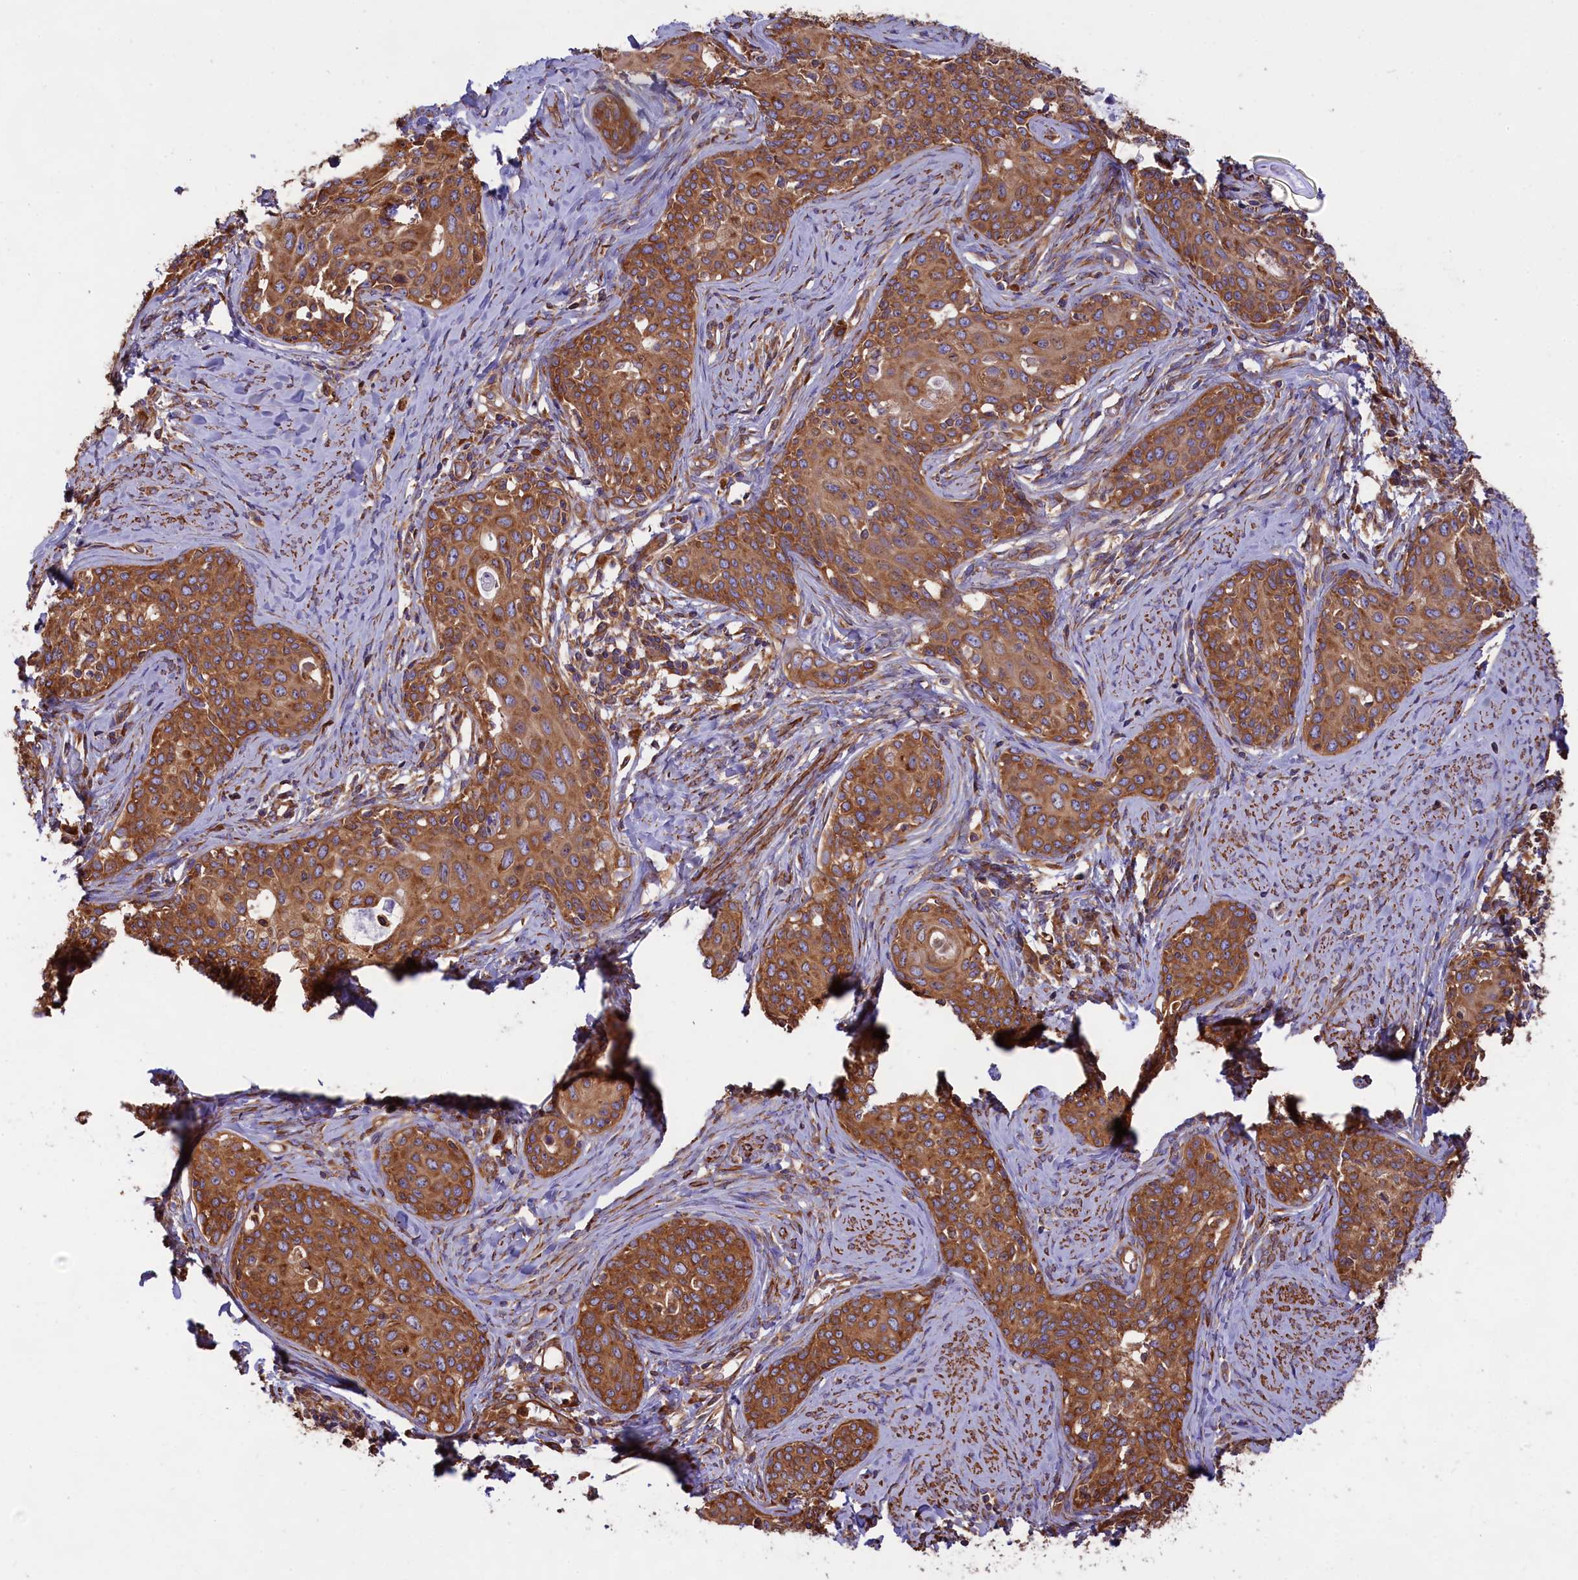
{"staining": {"intensity": "moderate", "quantity": ">75%", "location": "cytoplasmic/membranous"}, "tissue": "cervical cancer", "cell_type": "Tumor cells", "image_type": "cancer", "snomed": [{"axis": "morphology", "description": "Squamous cell carcinoma, NOS"}, {"axis": "morphology", "description": "Adenocarcinoma, NOS"}, {"axis": "topography", "description": "Cervix"}], "caption": "Immunohistochemical staining of cervical adenocarcinoma exhibits medium levels of moderate cytoplasmic/membranous expression in about >75% of tumor cells. The staining was performed using DAB (3,3'-diaminobenzidine) to visualize the protein expression in brown, while the nuclei were stained in blue with hematoxylin (Magnification: 20x).", "gene": "GYS1", "patient": {"sex": "female", "age": 52}}